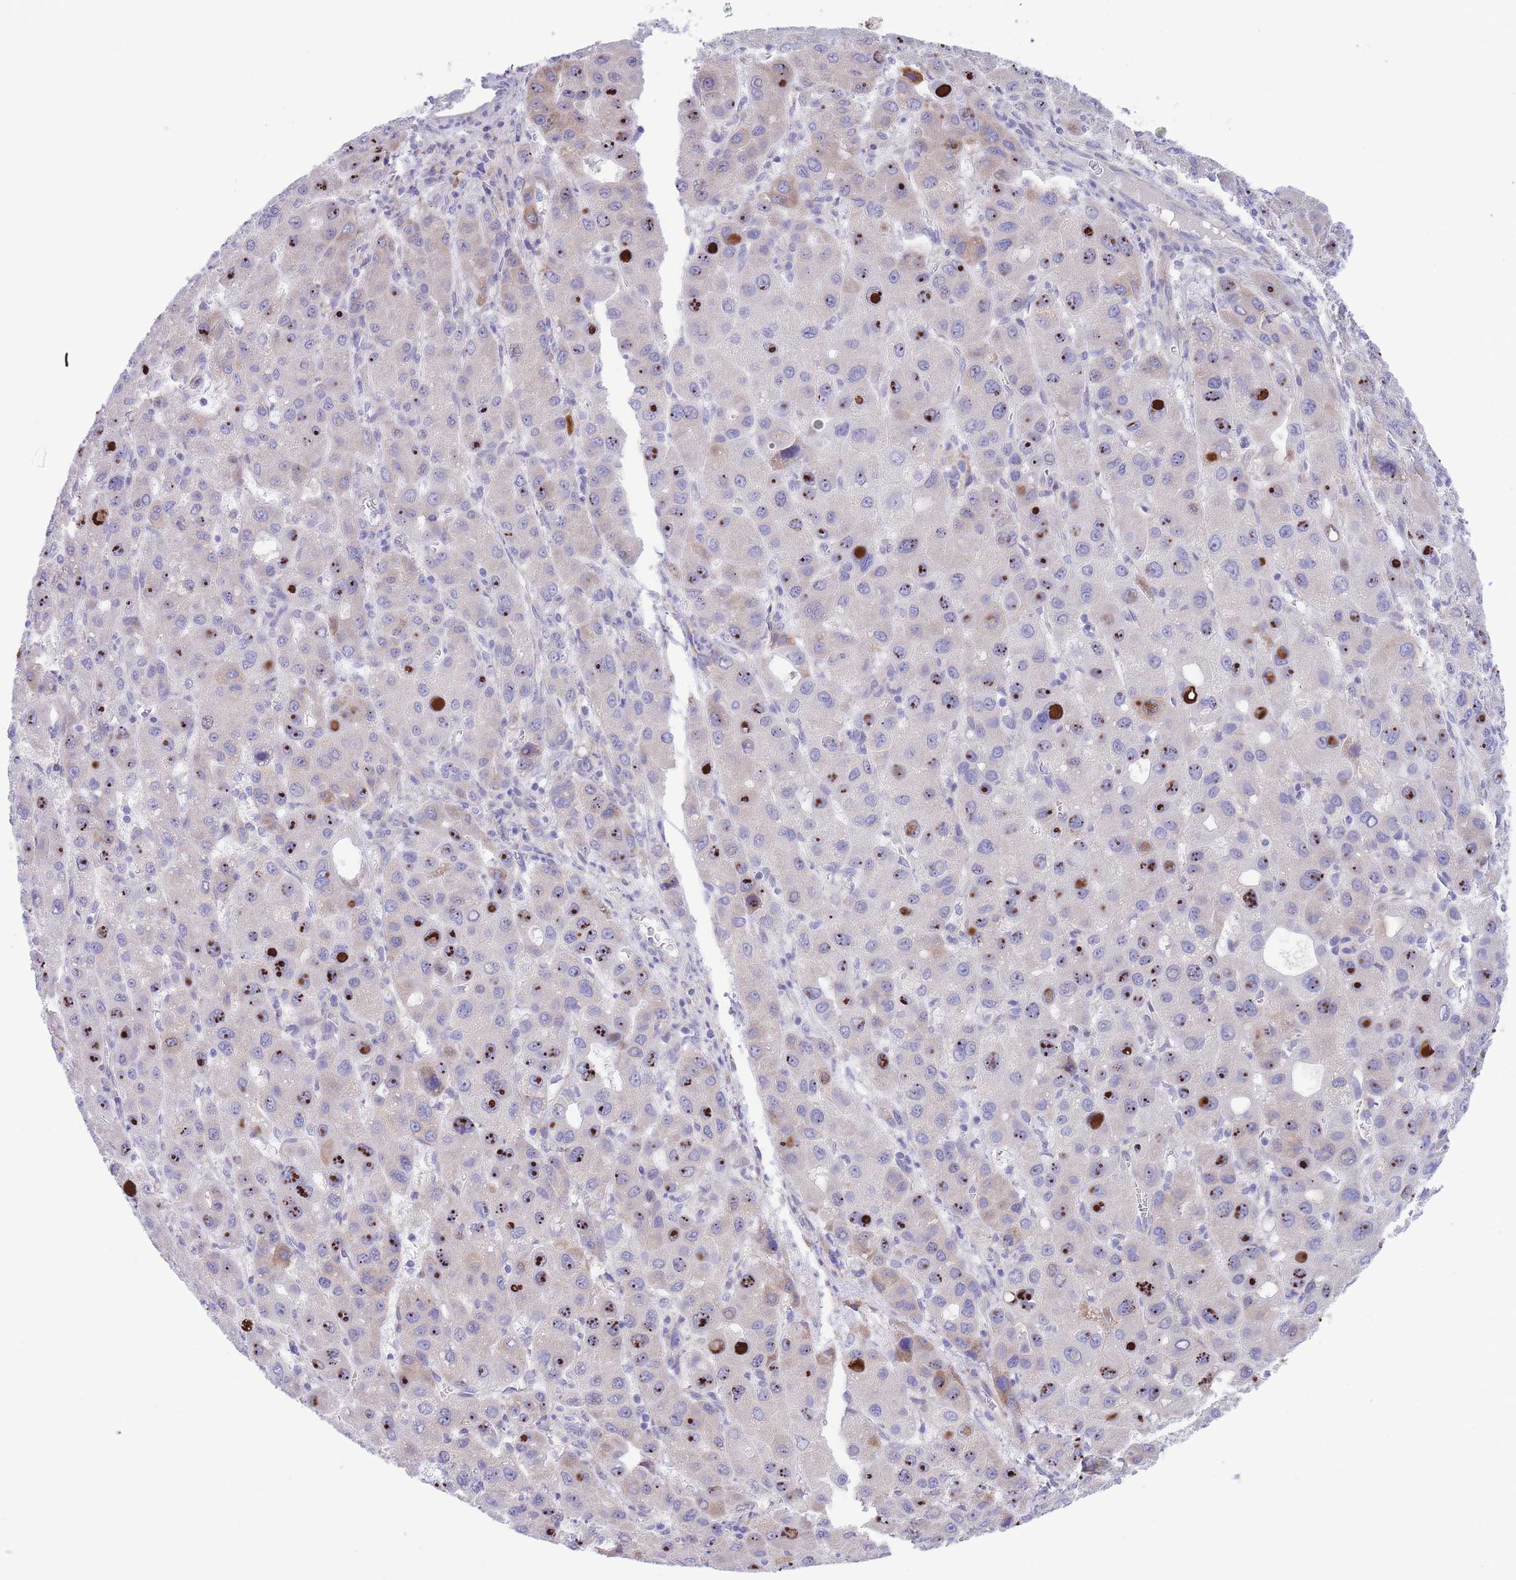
{"staining": {"intensity": "strong", "quantity": "<25%", "location": "nuclear"}, "tissue": "liver cancer", "cell_type": "Tumor cells", "image_type": "cancer", "snomed": [{"axis": "morphology", "description": "Carcinoma, Hepatocellular, NOS"}, {"axis": "topography", "description": "Liver"}], "caption": "DAB immunohistochemical staining of hepatocellular carcinoma (liver) reveals strong nuclear protein positivity in about <25% of tumor cells. Using DAB (3,3'-diaminobenzidine) (brown) and hematoxylin (blue) stains, captured at high magnification using brightfield microscopy.", "gene": "DET1", "patient": {"sex": "male", "age": 55}}